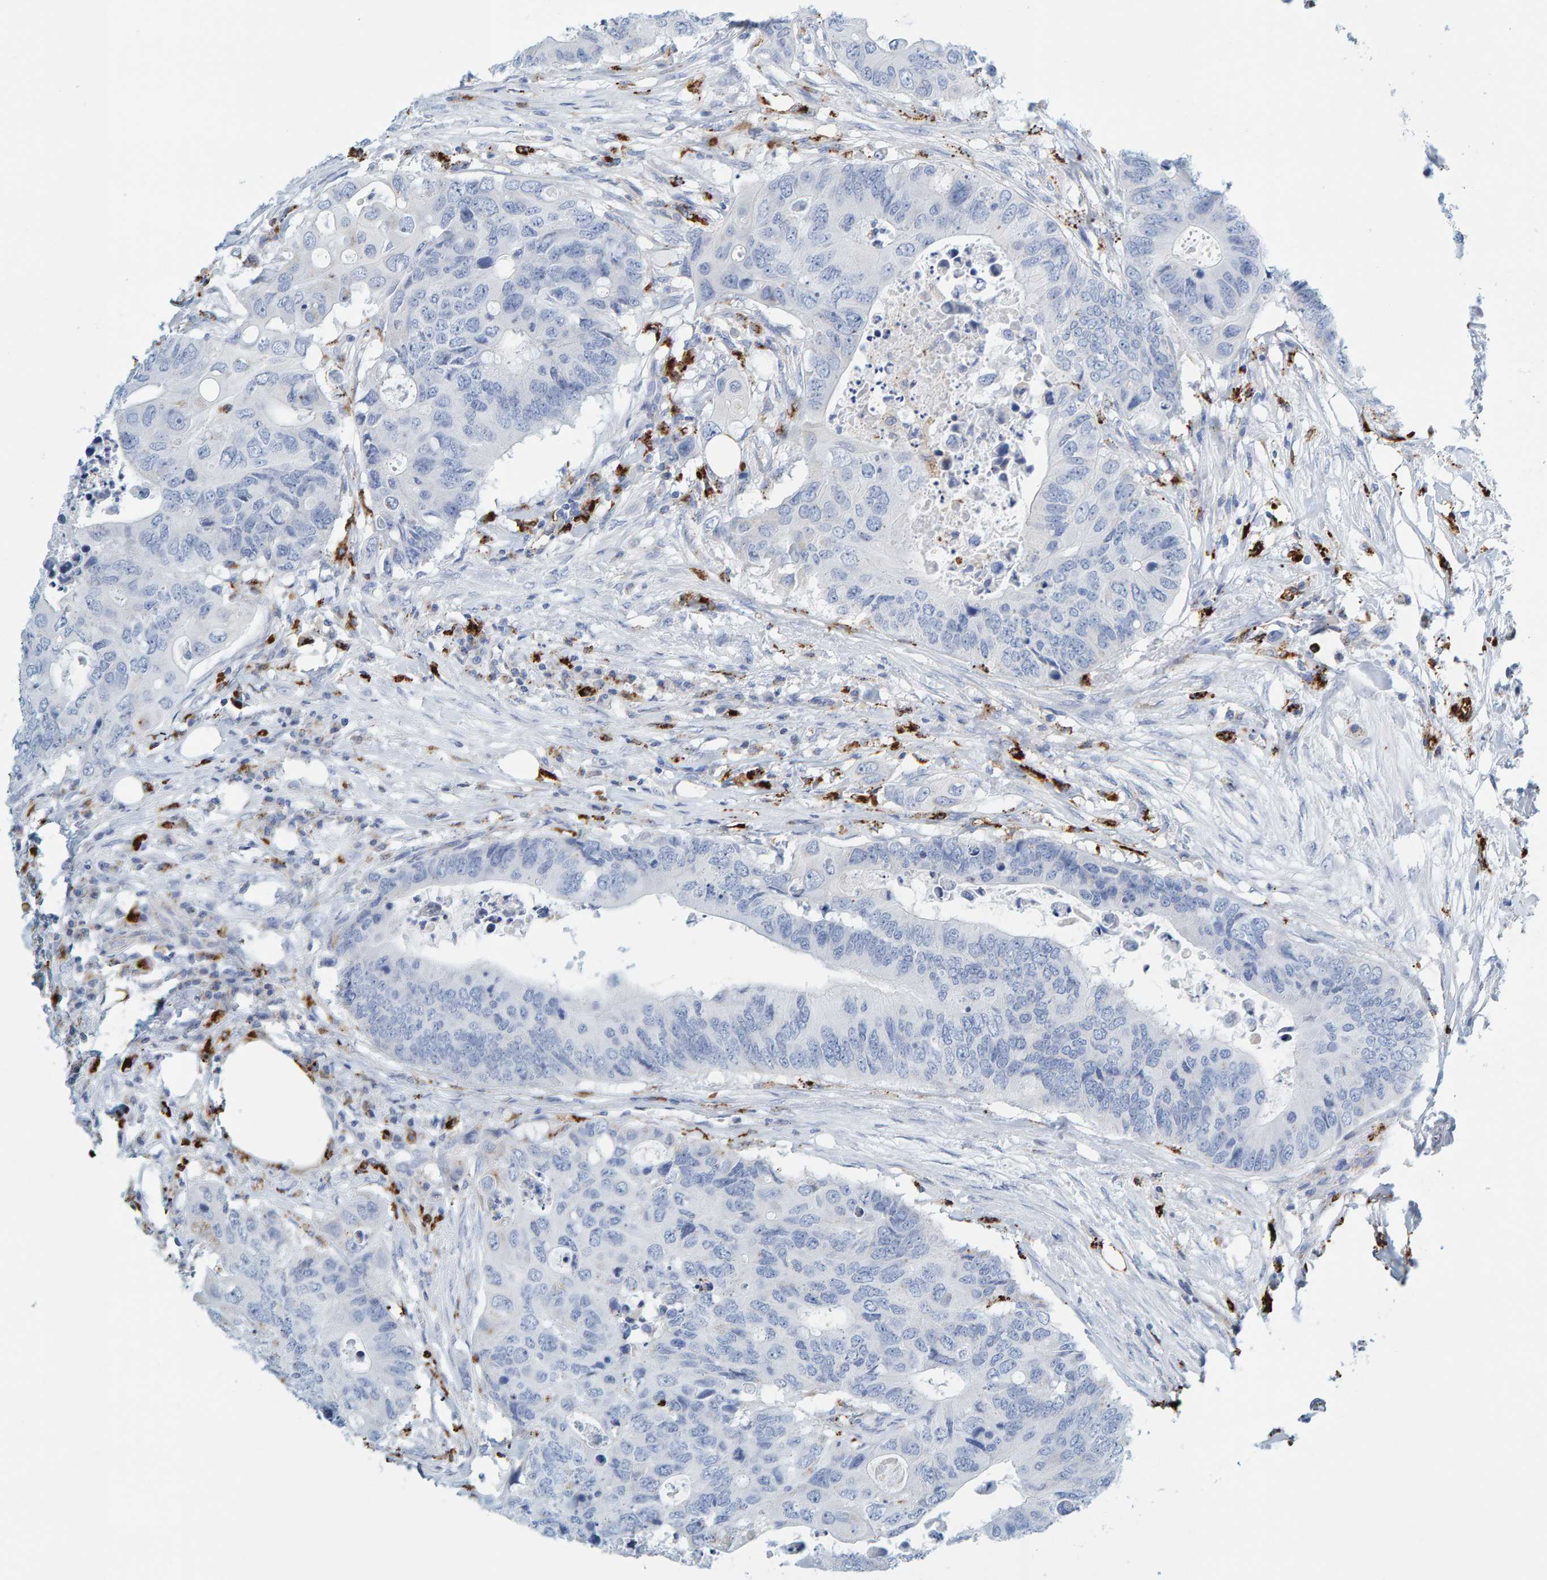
{"staining": {"intensity": "negative", "quantity": "none", "location": "none"}, "tissue": "colorectal cancer", "cell_type": "Tumor cells", "image_type": "cancer", "snomed": [{"axis": "morphology", "description": "Adenocarcinoma, NOS"}, {"axis": "topography", "description": "Colon"}], "caption": "This is a photomicrograph of immunohistochemistry staining of colorectal cancer, which shows no staining in tumor cells.", "gene": "BIN3", "patient": {"sex": "male", "age": 71}}